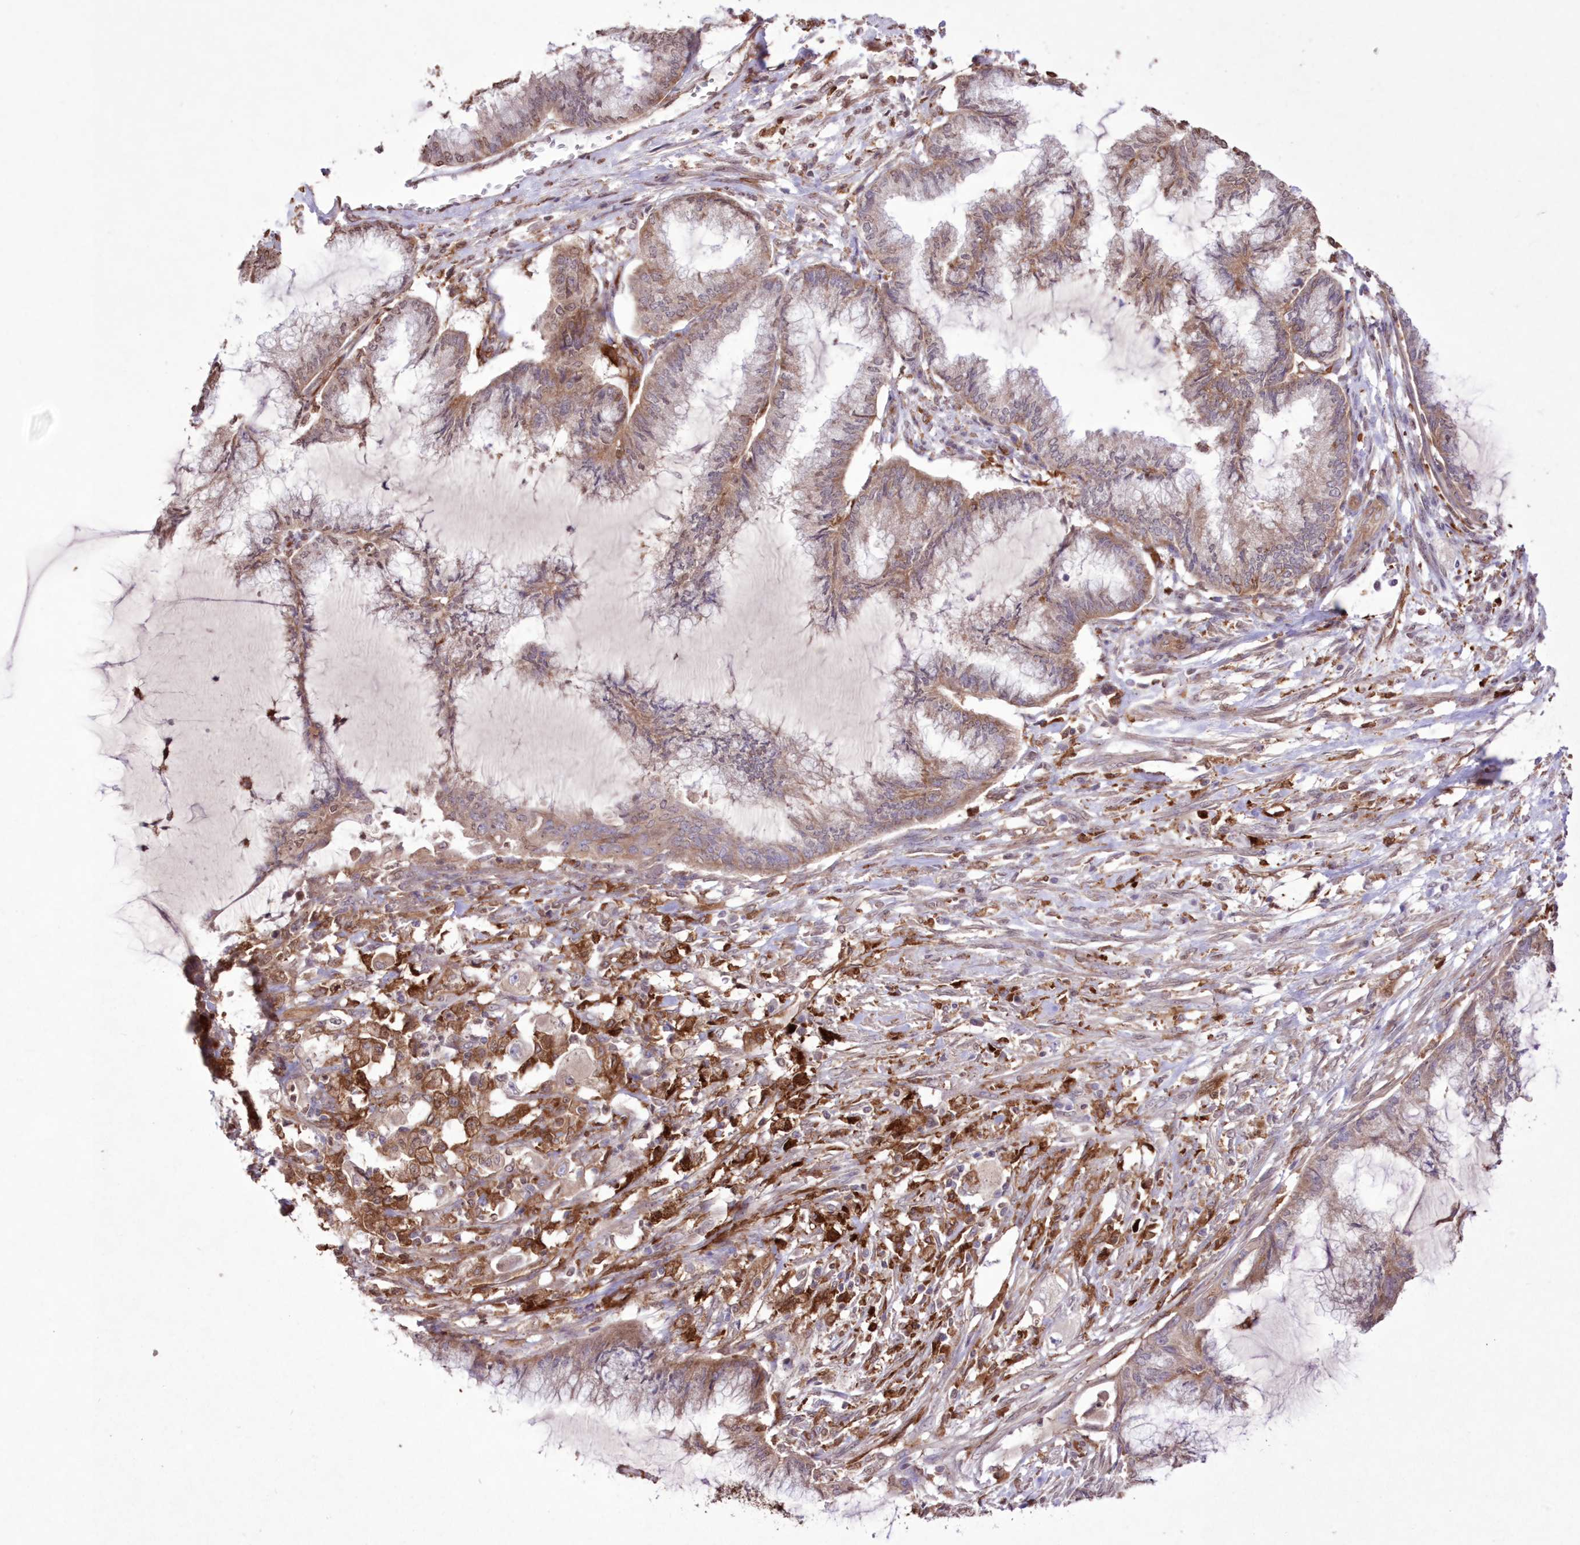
{"staining": {"intensity": "weak", "quantity": ">75%", "location": "cytoplasmic/membranous"}, "tissue": "endometrial cancer", "cell_type": "Tumor cells", "image_type": "cancer", "snomed": [{"axis": "morphology", "description": "Adenocarcinoma, NOS"}, {"axis": "topography", "description": "Endometrium"}], "caption": "Adenocarcinoma (endometrial) stained with DAB (3,3'-diaminobenzidine) IHC exhibits low levels of weak cytoplasmic/membranous positivity in about >75% of tumor cells.", "gene": "FCHO2", "patient": {"sex": "female", "age": 86}}